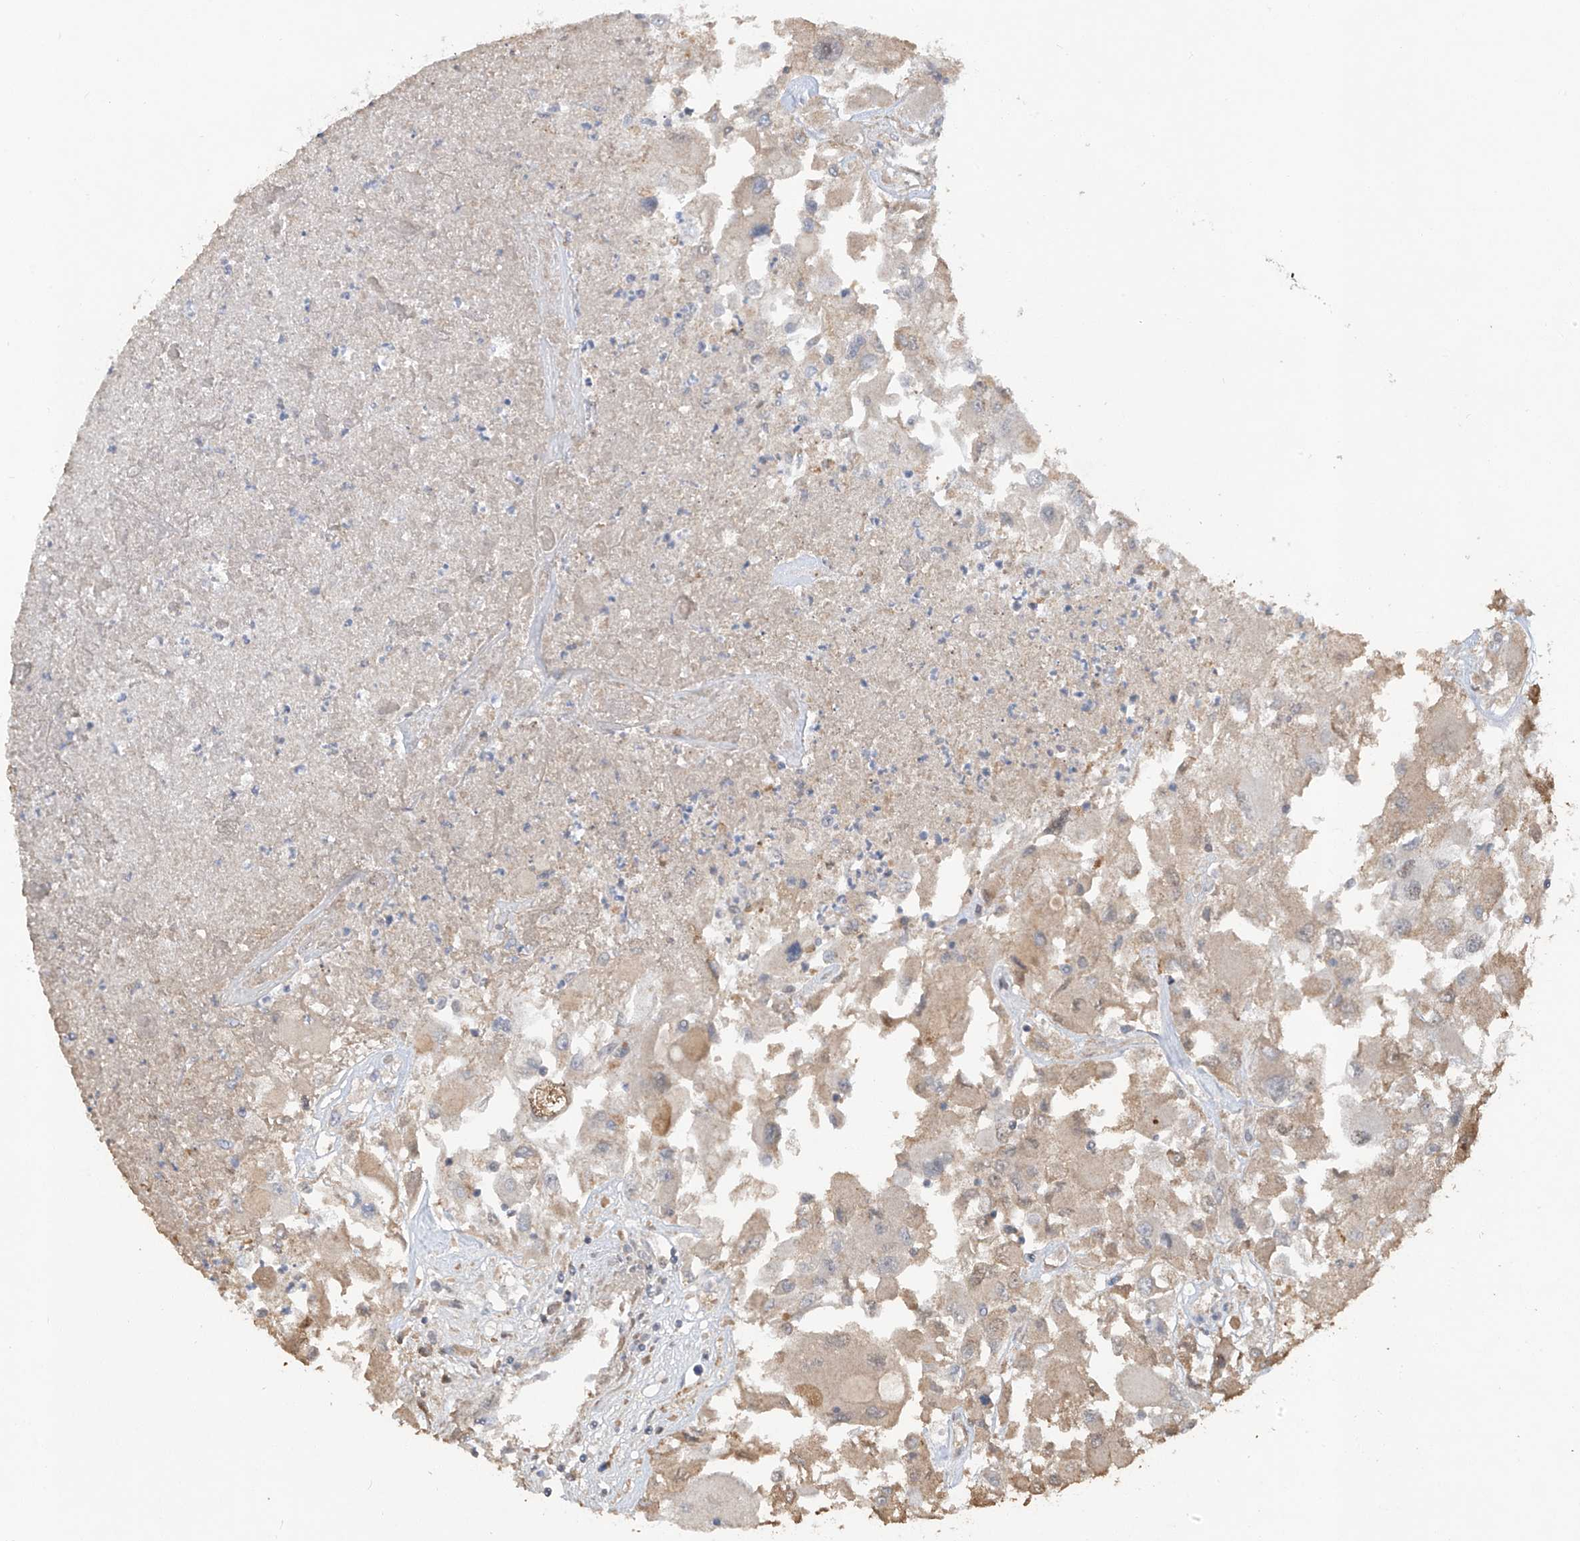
{"staining": {"intensity": "weak", "quantity": "<25%", "location": "cytoplasmic/membranous"}, "tissue": "renal cancer", "cell_type": "Tumor cells", "image_type": "cancer", "snomed": [{"axis": "morphology", "description": "Adenocarcinoma, NOS"}, {"axis": "topography", "description": "Kidney"}], "caption": "Tumor cells show no significant expression in renal cancer (adenocarcinoma).", "gene": "HAS3", "patient": {"sex": "female", "age": 52}}